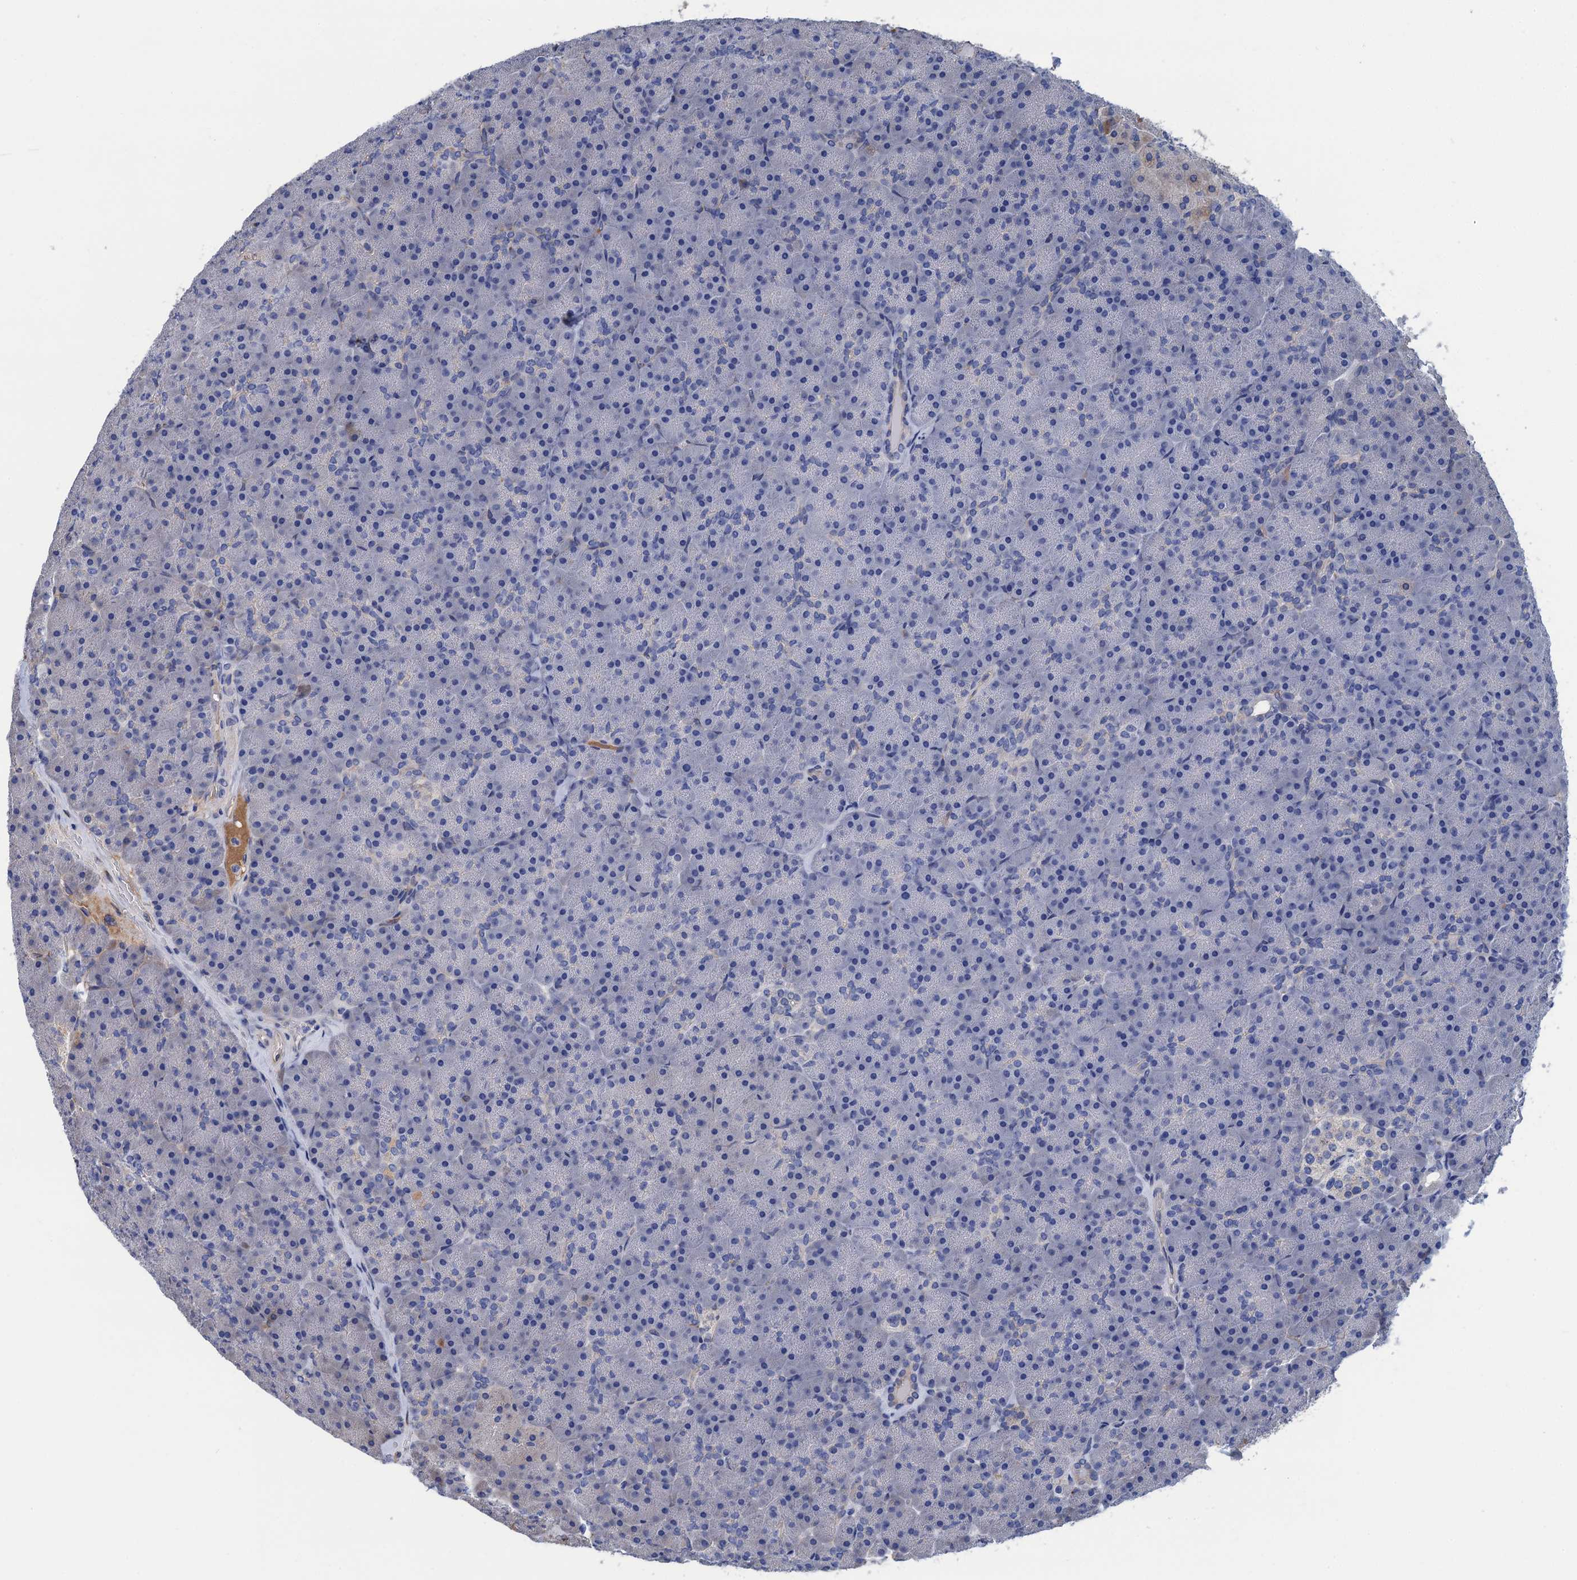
{"staining": {"intensity": "negative", "quantity": "none", "location": "none"}, "tissue": "pancreas", "cell_type": "Exocrine glandular cells", "image_type": "normal", "snomed": [{"axis": "morphology", "description": "Normal tissue, NOS"}, {"axis": "topography", "description": "Pancreas"}], "caption": "Immunohistochemistry micrograph of normal pancreas stained for a protein (brown), which displays no expression in exocrine glandular cells. The staining was performed using DAB (3,3'-diaminobenzidine) to visualize the protein expression in brown, while the nuclei were stained in blue with hematoxylin (Magnification: 20x).", "gene": "CNNM1", "patient": {"sex": "male", "age": 36}}